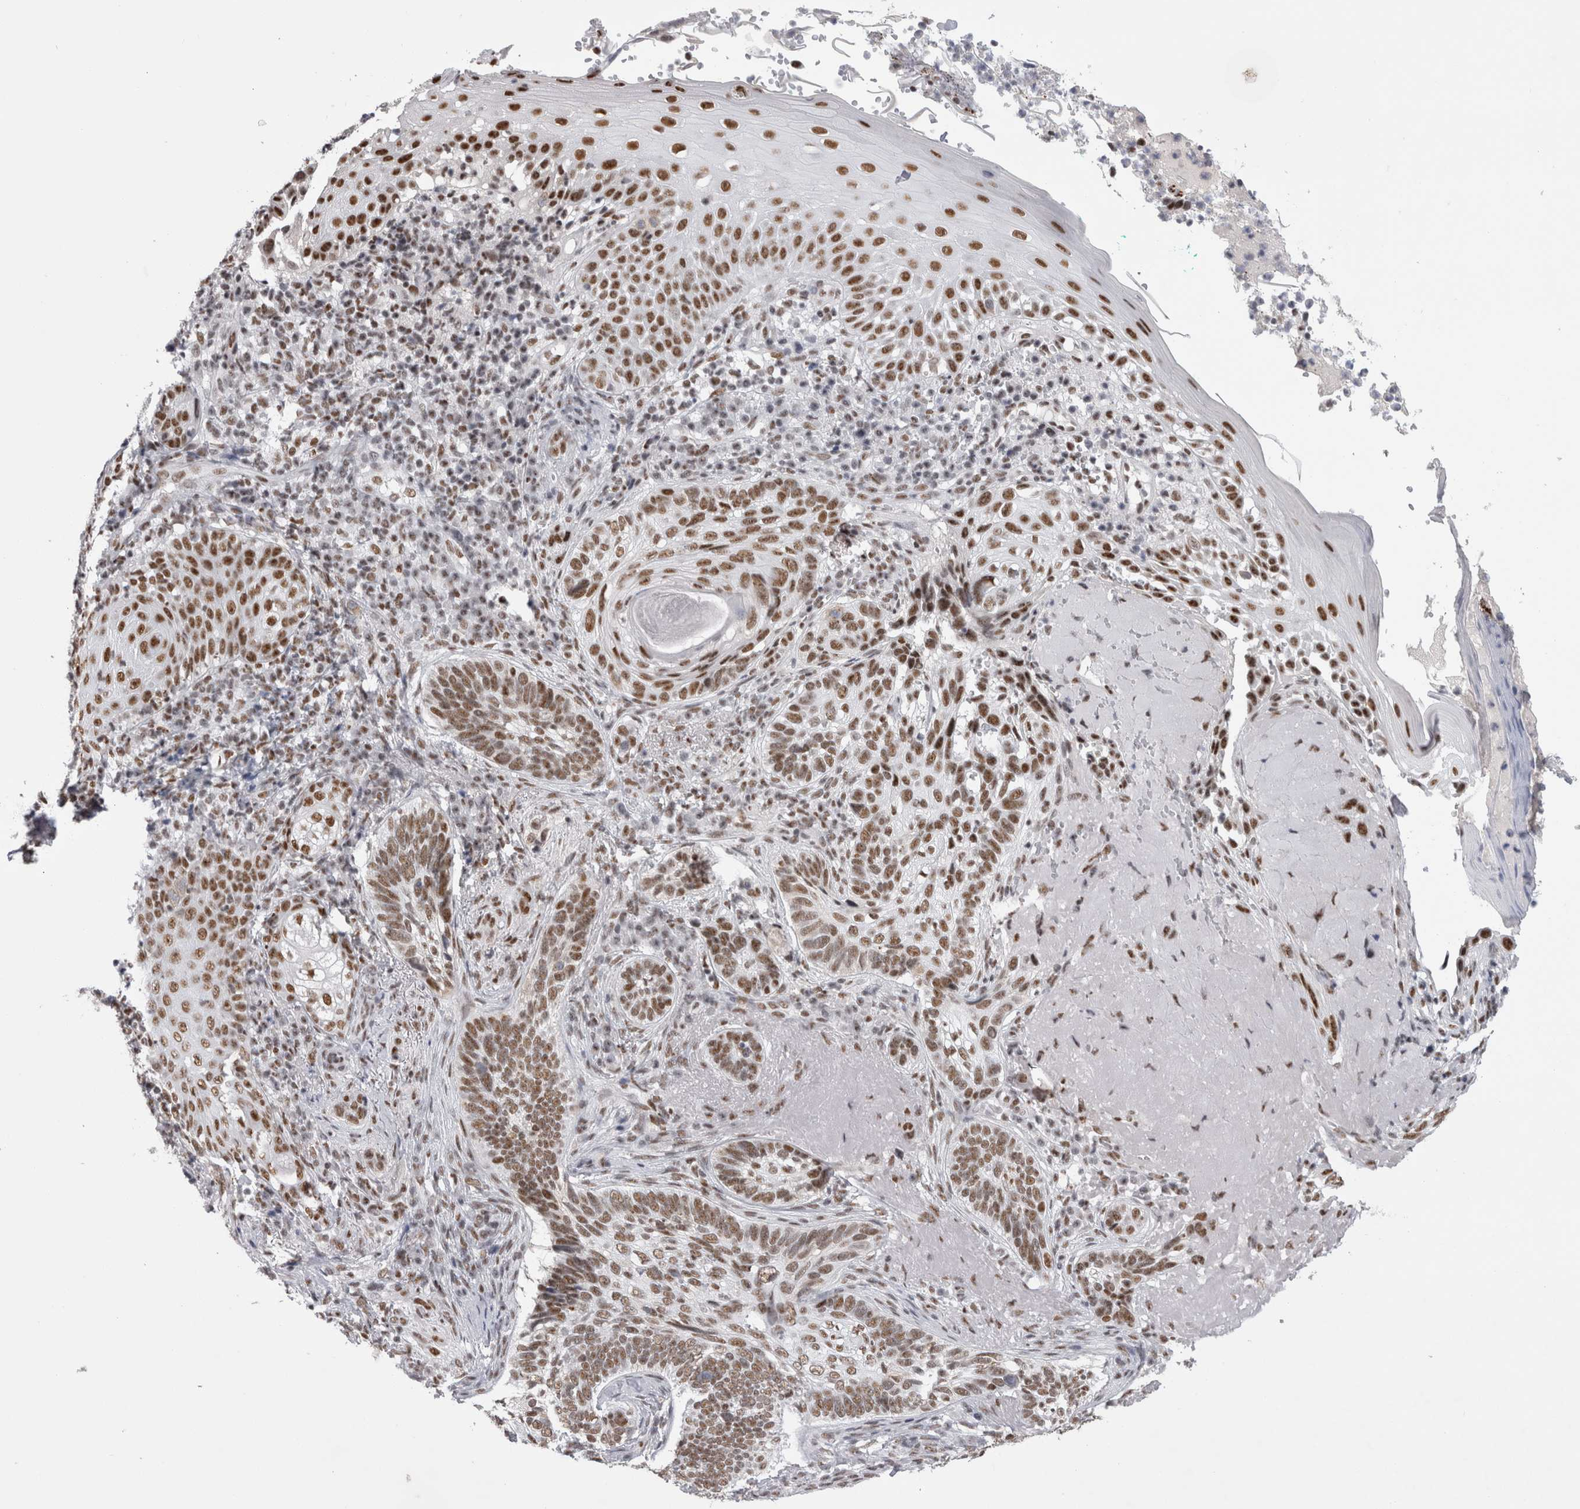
{"staining": {"intensity": "strong", "quantity": ">75%", "location": "nuclear"}, "tissue": "skin cancer", "cell_type": "Tumor cells", "image_type": "cancer", "snomed": [{"axis": "morphology", "description": "Basal cell carcinoma"}, {"axis": "topography", "description": "Skin"}], "caption": "Protein positivity by immunohistochemistry displays strong nuclear positivity in approximately >75% of tumor cells in skin basal cell carcinoma. (DAB IHC, brown staining for protein, blue staining for nuclei).", "gene": "API5", "patient": {"sex": "female", "age": 89}}